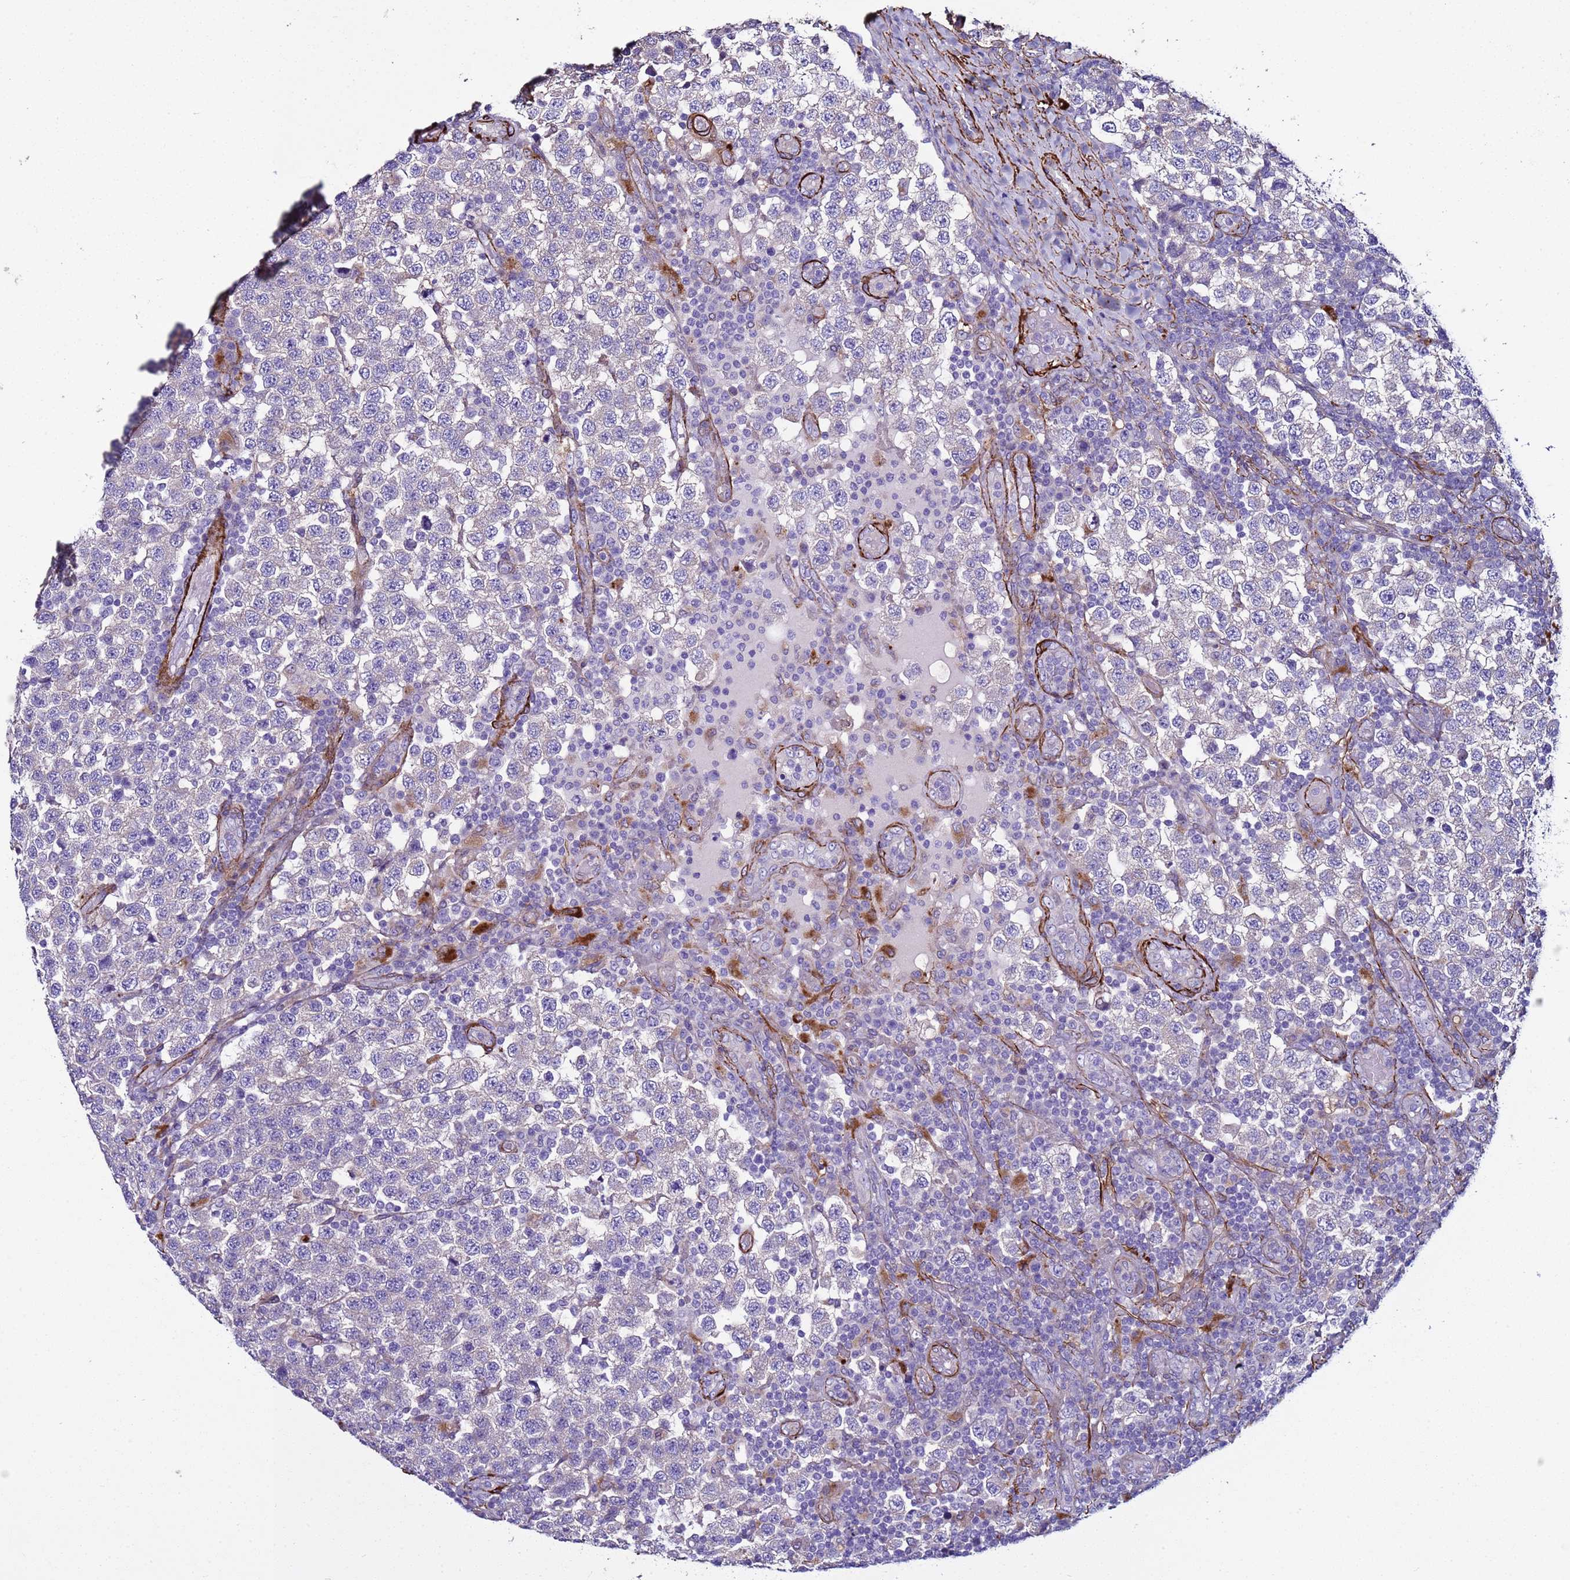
{"staining": {"intensity": "negative", "quantity": "none", "location": "none"}, "tissue": "testis cancer", "cell_type": "Tumor cells", "image_type": "cancer", "snomed": [{"axis": "morphology", "description": "Seminoma, NOS"}, {"axis": "topography", "description": "Testis"}], "caption": "There is no significant positivity in tumor cells of testis cancer (seminoma).", "gene": "RABL2B", "patient": {"sex": "male", "age": 34}}